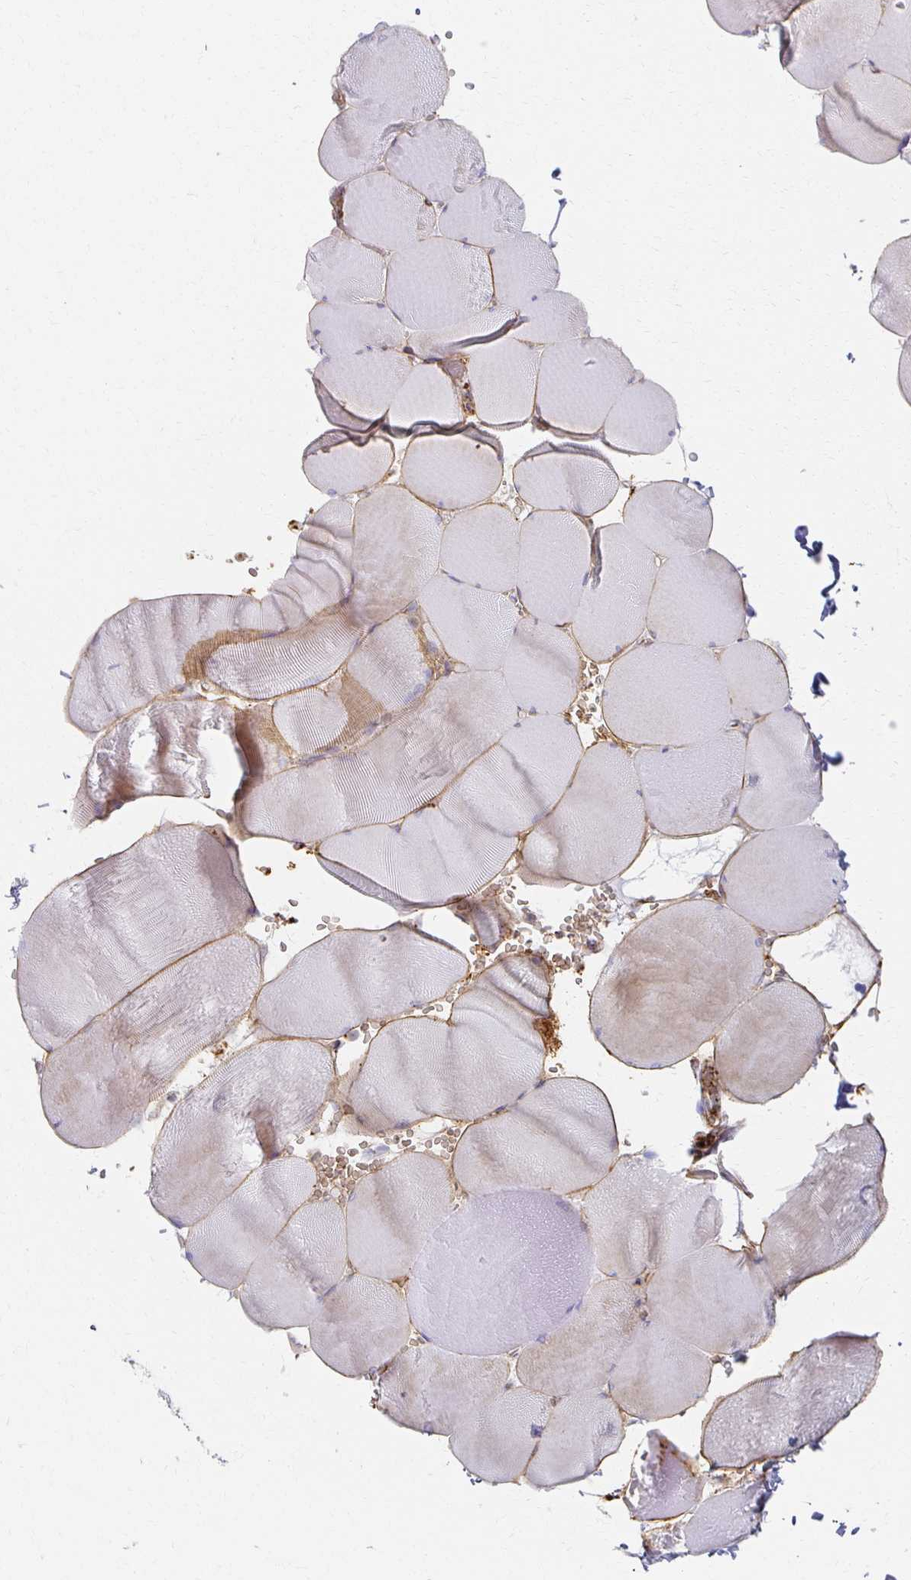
{"staining": {"intensity": "moderate", "quantity": "<25%", "location": "cytoplasmic/membranous"}, "tissue": "skeletal muscle", "cell_type": "Myocytes", "image_type": "normal", "snomed": [{"axis": "morphology", "description": "Normal tissue, NOS"}, {"axis": "topography", "description": "Skeletal muscle"}, {"axis": "topography", "description": "Head-Neck"}], "caption": "Protein positivity by immunohistochemistry (IHC) demonstrates moderate cytoplasmic/membranous staining in about <25% of myocytes in unremarkable skeletal muscle. The protein is stained brown, and the nuclei are stained in blue (DAB (3,3'-diaminobenzidine) IHC with brightfield microscopy, high magnification).", "gene": "TAAR1", "patient": {"sex": "male", "age": 66}}